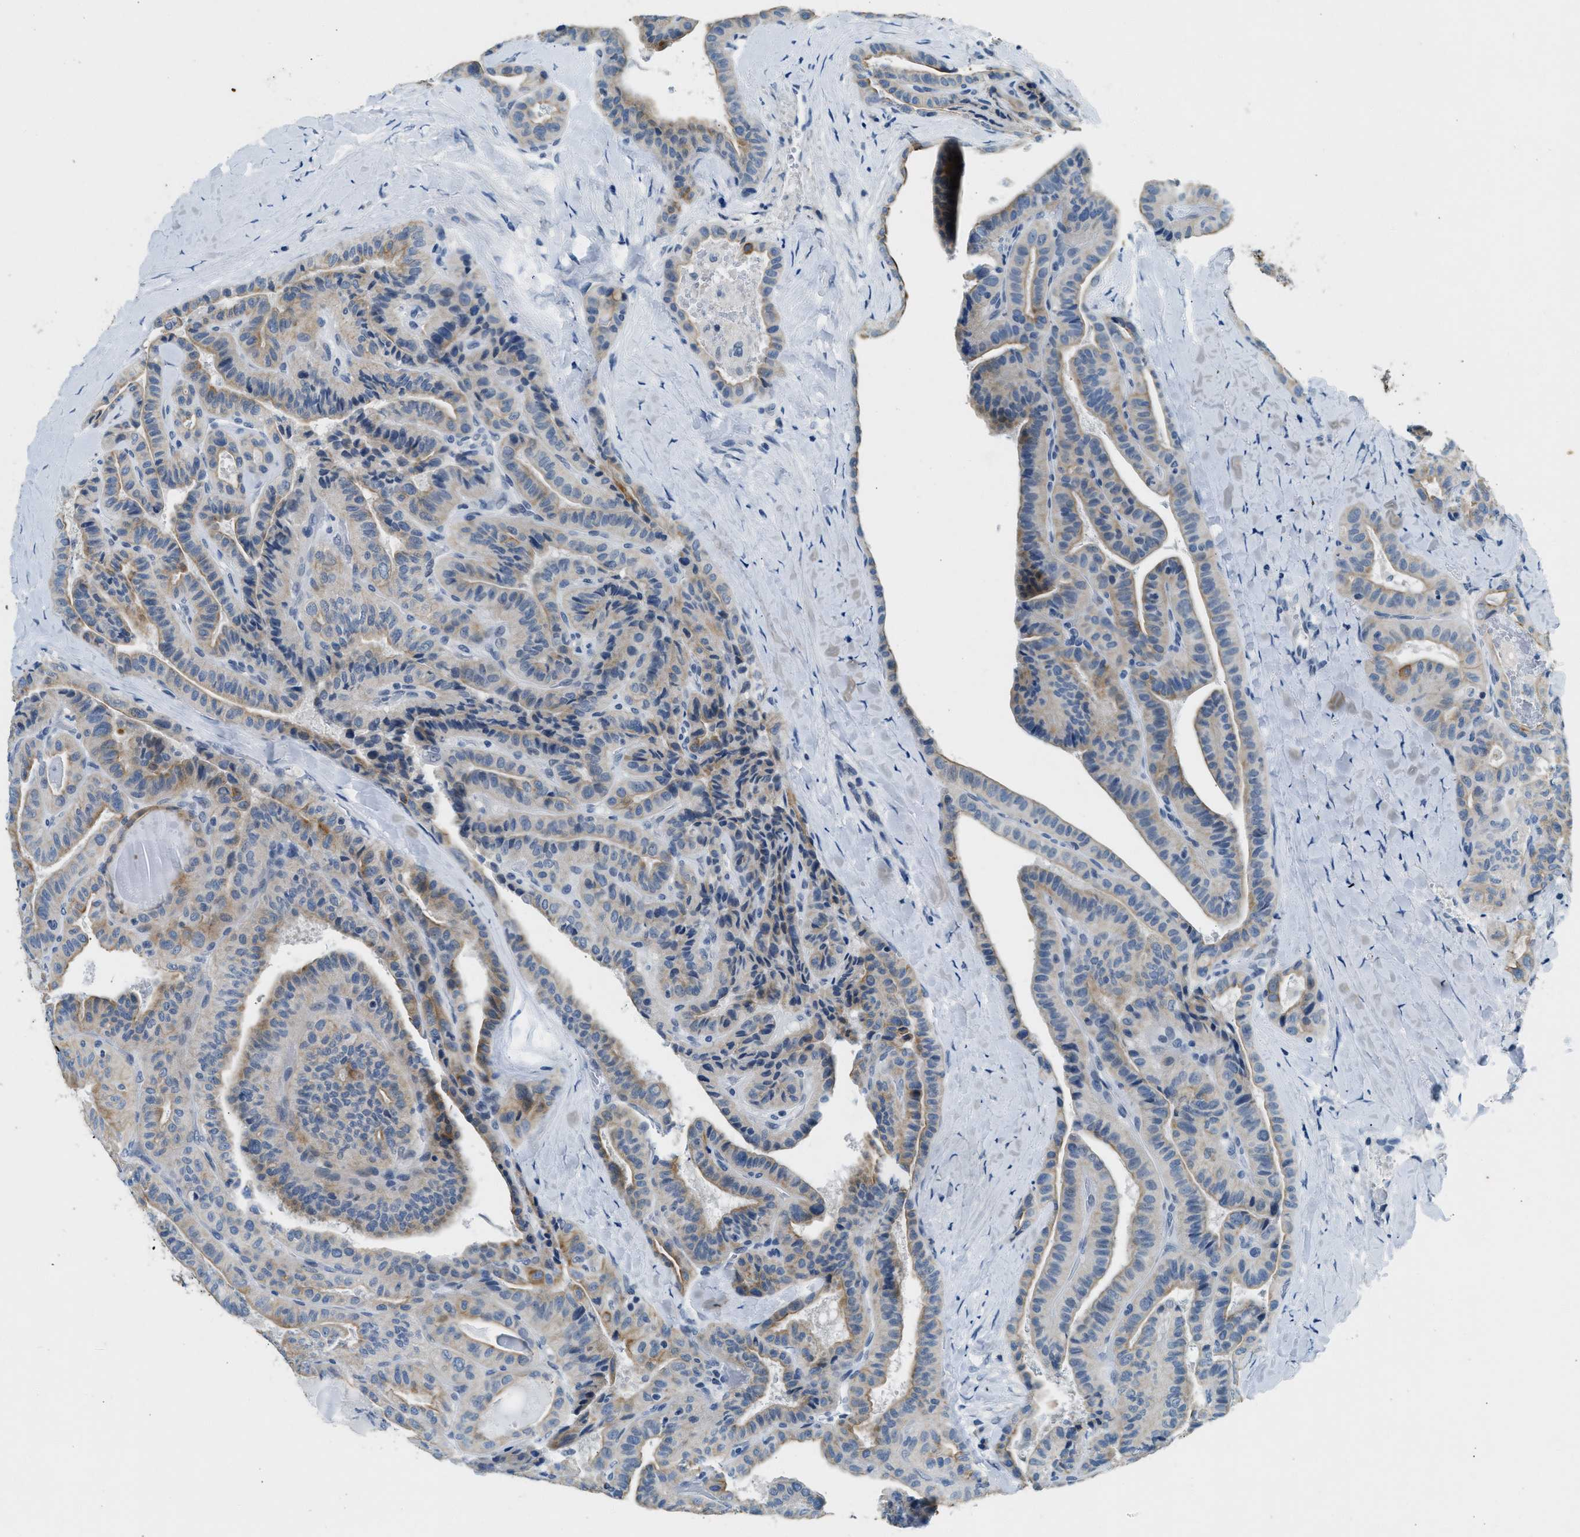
{"staining": {"intensity": "weak", "quantity": ">75%", "location": "cytoplasmic/membranous"}, "tissue": "thyroid cancer", "cell_type": "Tumor cells", "image_type": "cancer", "snomed": [{"axis": "morphology", "description": "Papillary adenocarcinoma, NOS"}, {"axis": "topography", "description": "Thyroid gland"}], "caption": "A photomicrograph of thyroid papillary adenocarcinoma stained for a protein reveals weak cytoplasmic/membranous brown staining in tumor cells.", "gene": "CFAP20", "patient": {"sex": "male", "age": 77}}